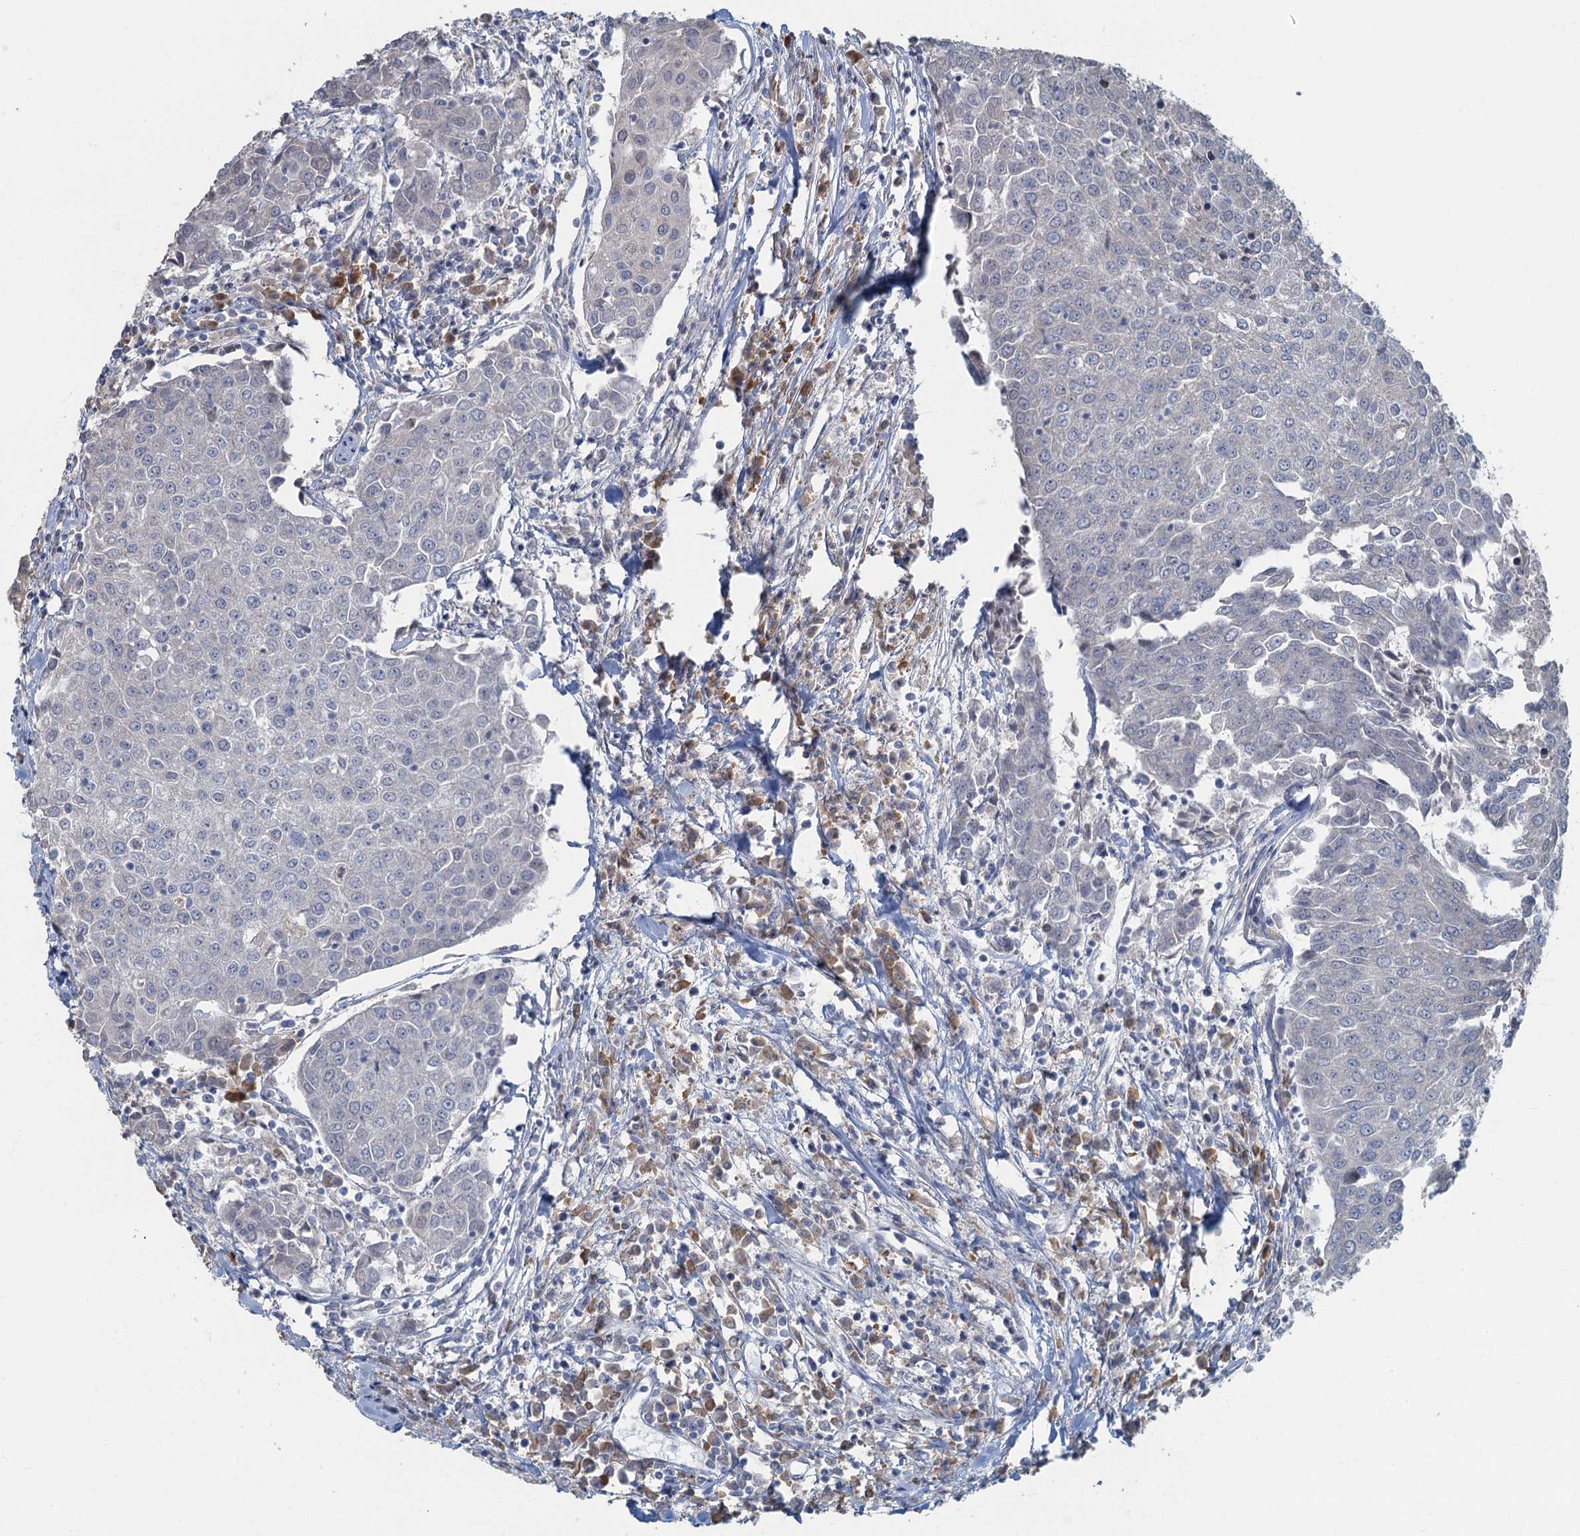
{"staining": {"intensity": "negative", "quantity": "none", "location": "none"}, "tissue": "urothelial cancer", "cell_type": "Tumor cells", "image_type": "cancer", "snomed": [{"axis": "morphology", "description": "Urothelial carcinoma, High grade"}, {"axis": "topography", "description": "Urinary bladder"}], "caption": "Immunohistochemical staining of human urothelial cancer shows no significant staining in tumor cells. (Stains: DAB (3,3'-diaminobenzidine) immunohistochemistry (IHC) with hematoxylin counter stain, Microscopy: brightfield microscopy at high magnification).", "gene": "TEX35", "patient": {"sex": "female", "age": 85}}